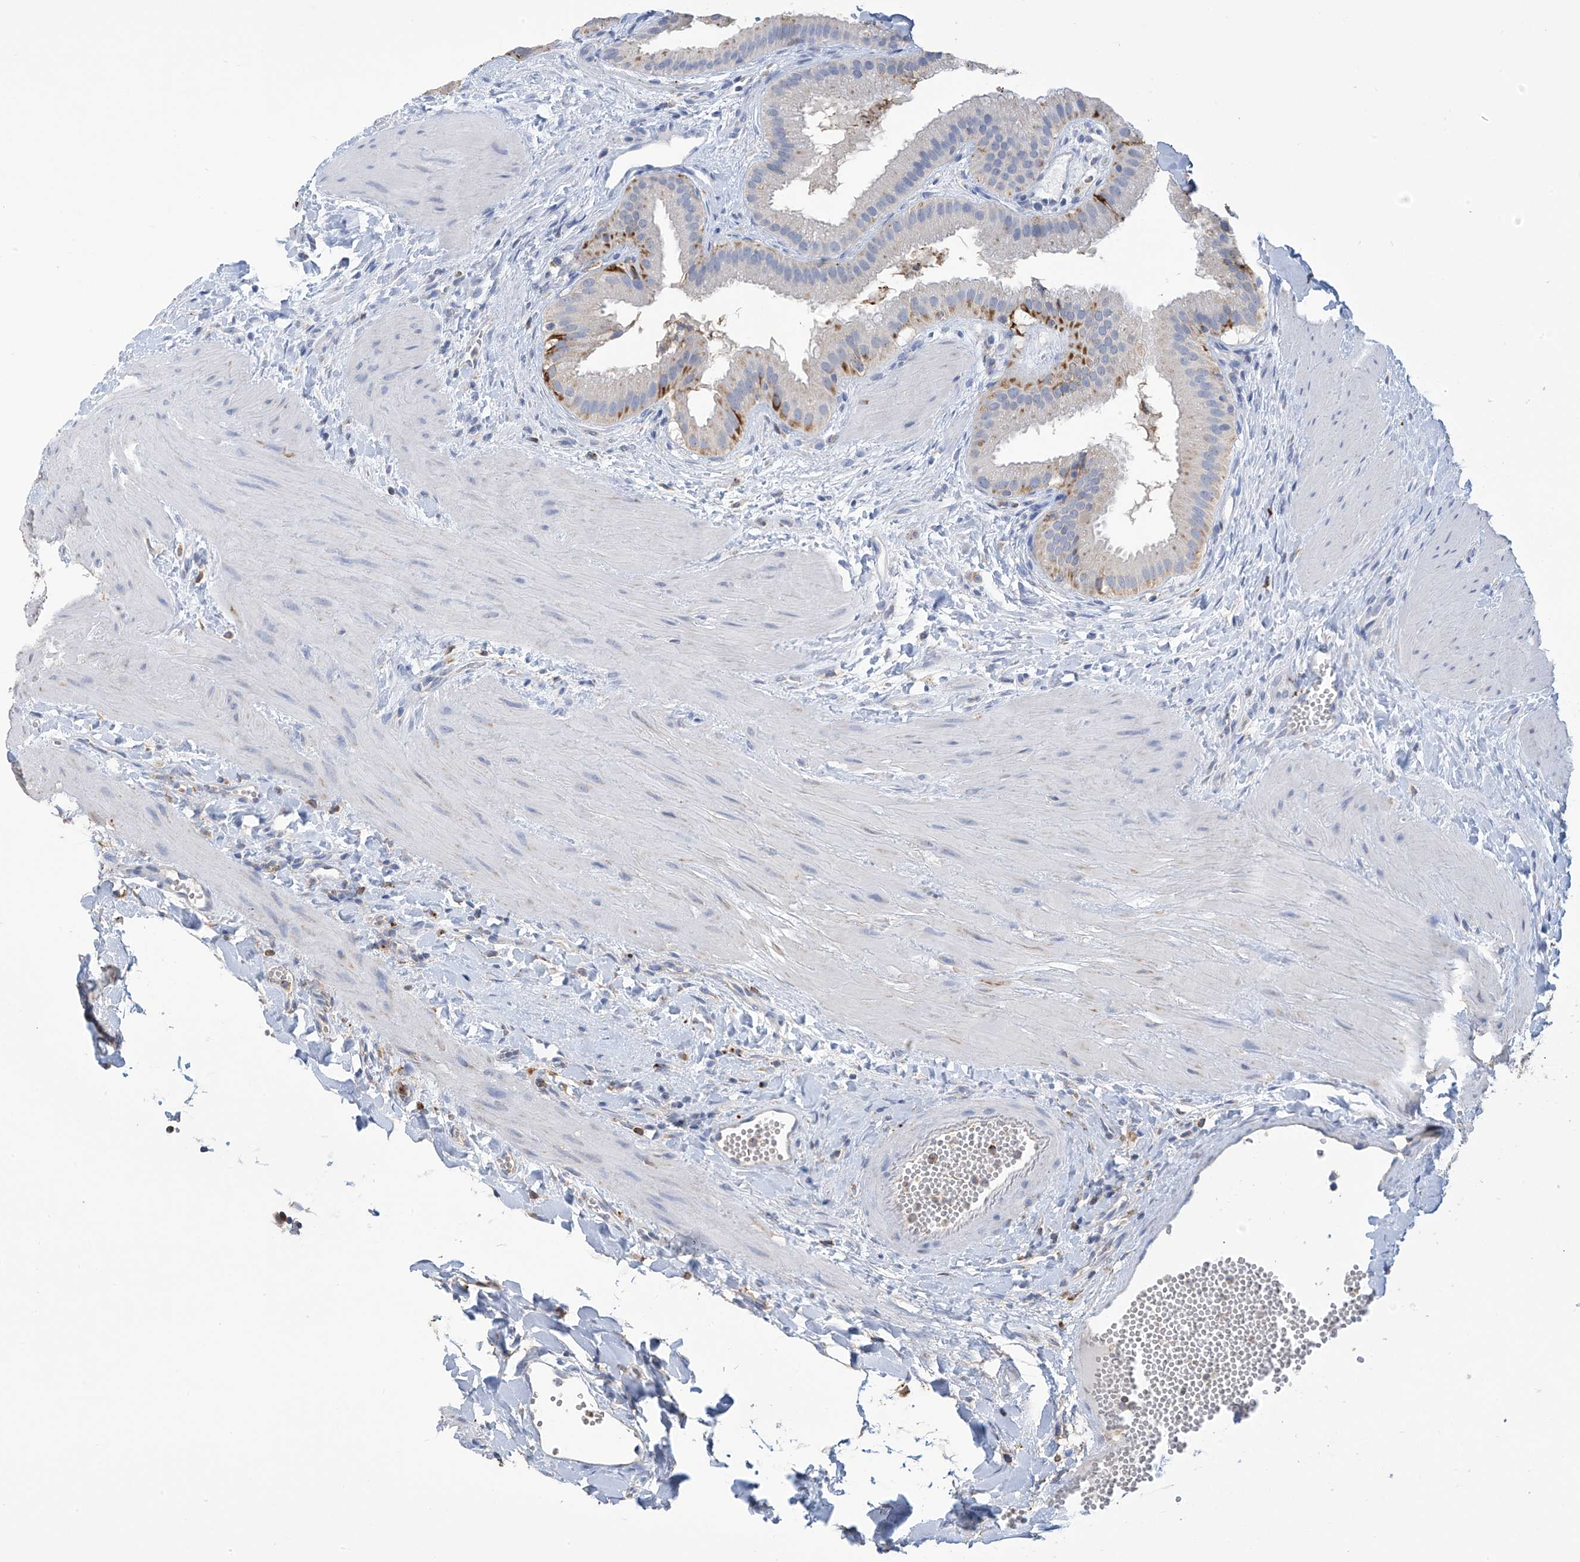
{"staining": {"intensity": "moderate", "quantity": "25%-75%", "location": "cytoplasmic/membranous"}, "tissue": "gallbladder", "cell_type": "Glandular cells", "image_type": "normal", "snomed": [{"axis": "morphology", "description": "Normal tissue, NOS"}, {"axis": "topography", "description": "Gallbladder"}], "caption": "A brown stain highlights moderate cytoplasmic/membranous expression of a protein in glandular cells of benign gallbladder. (DAB = brown stain, brightfield microscopy at high magnification).", "gene": "OGT", "patient": {"sex": "male", "age": 55}}